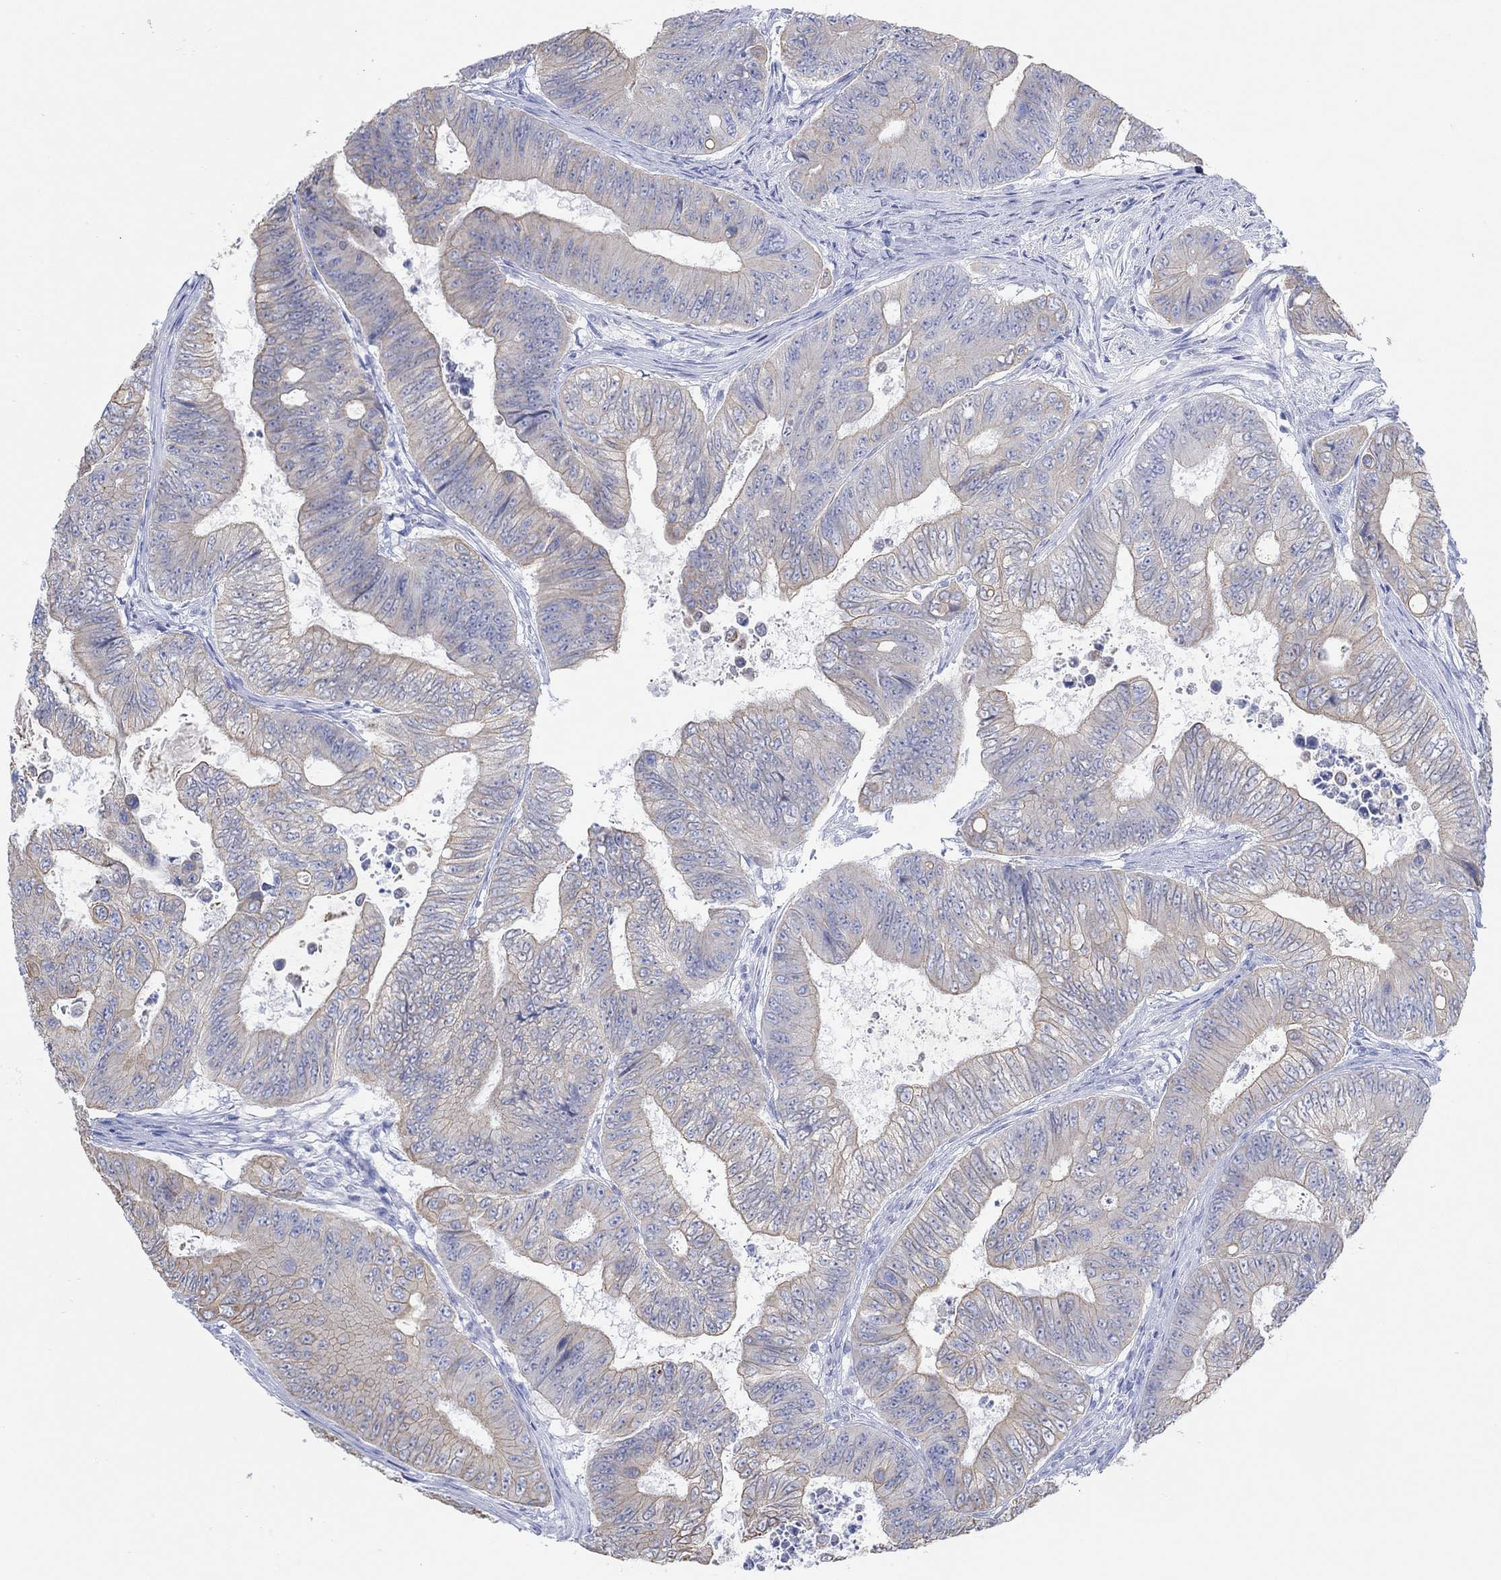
{"staining": {"intensity": "weak", "quantity": "25%-75%", "location": "cytoplasmic/membranous"}, "tissue": "colorectal cancer", "cell_type": "Tumor cells", "image_type": "cancer", "snomed": [{"axis": "morphology", "description": "Adenocarcinoma, NOS"}, {"axis": "topography", "description": "Colon"}], "caption": "Human colorectal cancer stained with a protein marker shows weak staining in tumor cells.", "gene": "AK8", "patient": {"sex": "female", "age": 48}}